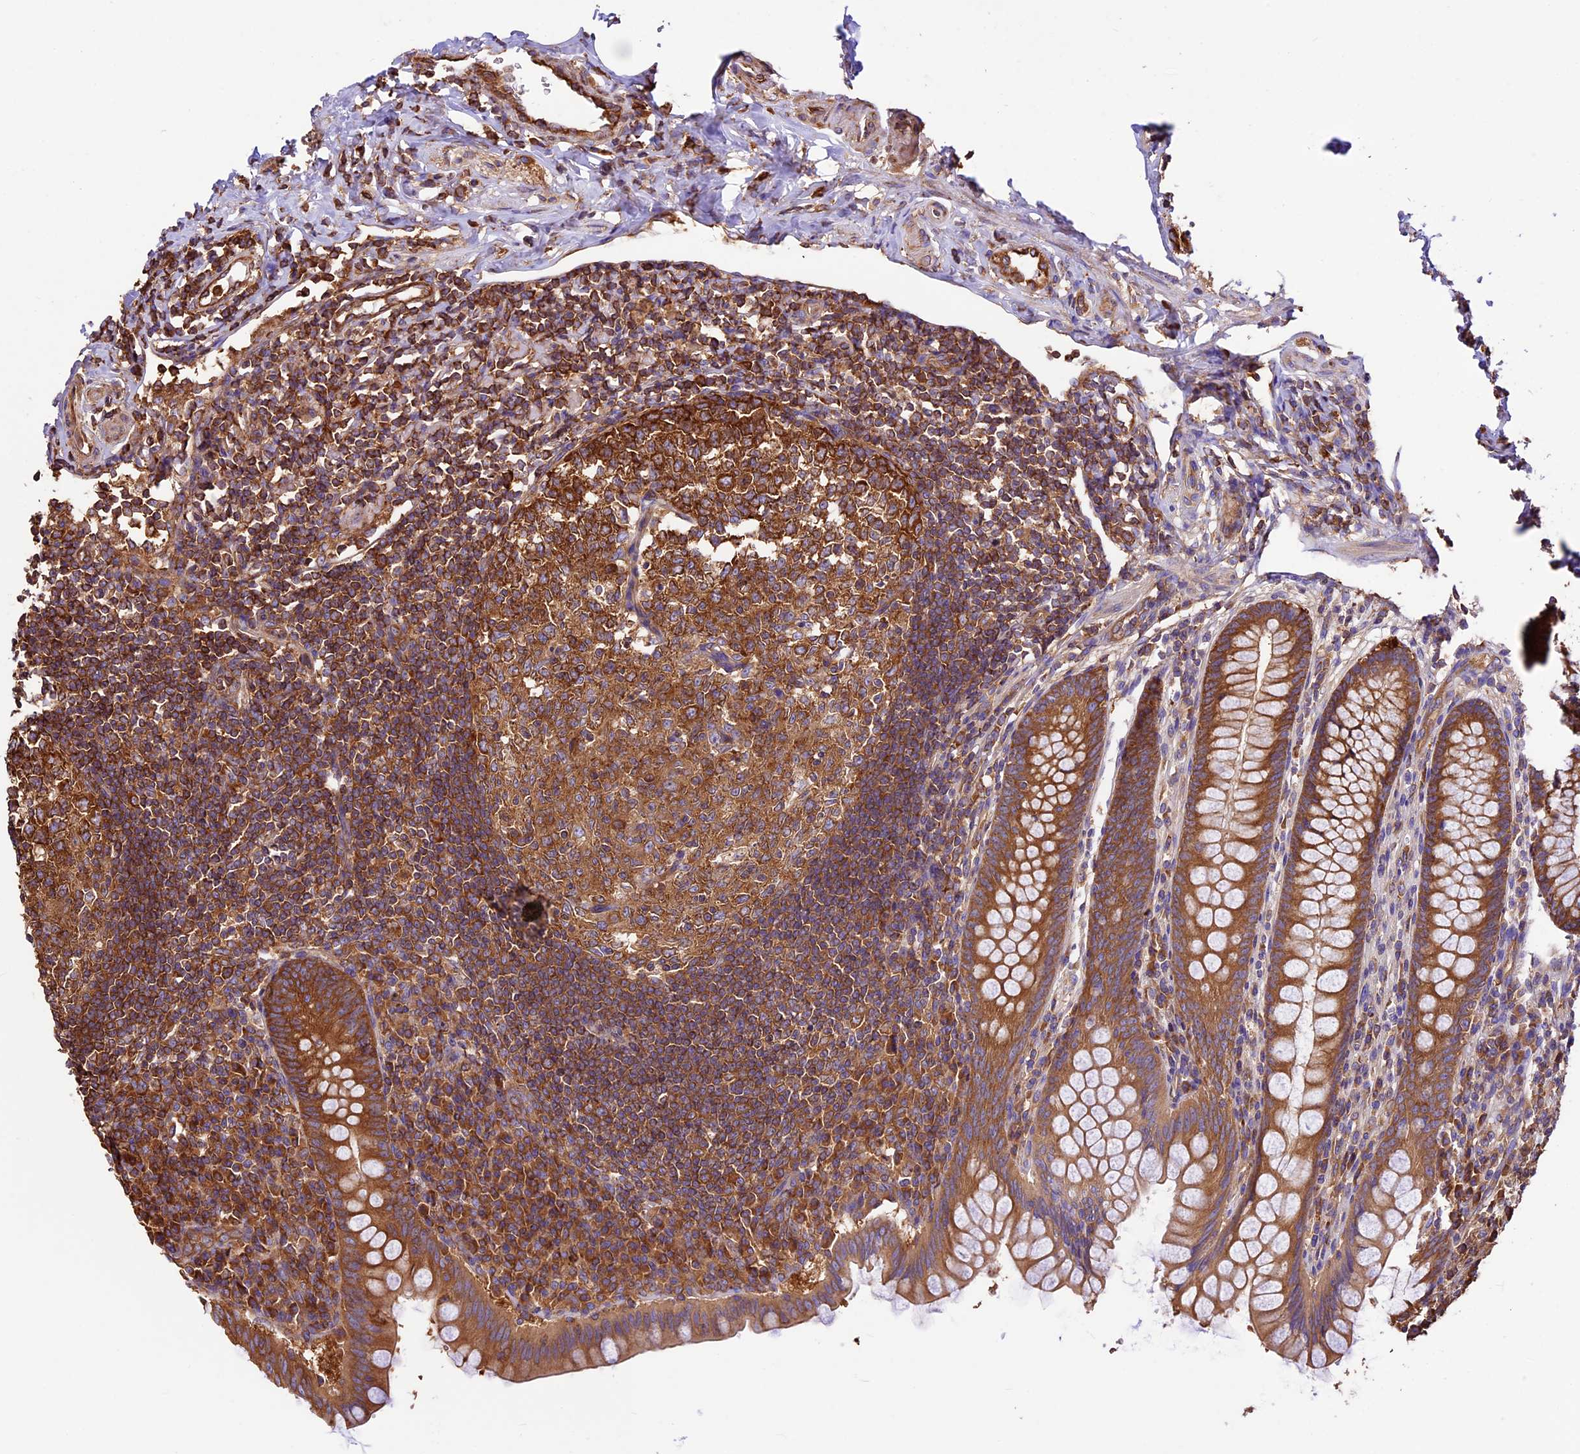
{"staining": {"intensity": "strong", "quantity": ">75%", "location": "cytoplasmic/membranous"}, "tissue": "appendix", "cell_type": "Glandular cells", "image_type": "normal", "snomed": [{"axis": "morphology", "description": "Normal tissue, NOS"}, {"axis": "topography", "description": "Appendix"}], "caption": "Protein expression analysis of normal appendix reveals strong cytoplasmic/membranous positivity in approximately >75% of glandular cells. Ihc stains the protein of interest in brown and the nuclei are stained blue.", "gene": "KARS1", "patient": {"sex": "female", "age": 33}}